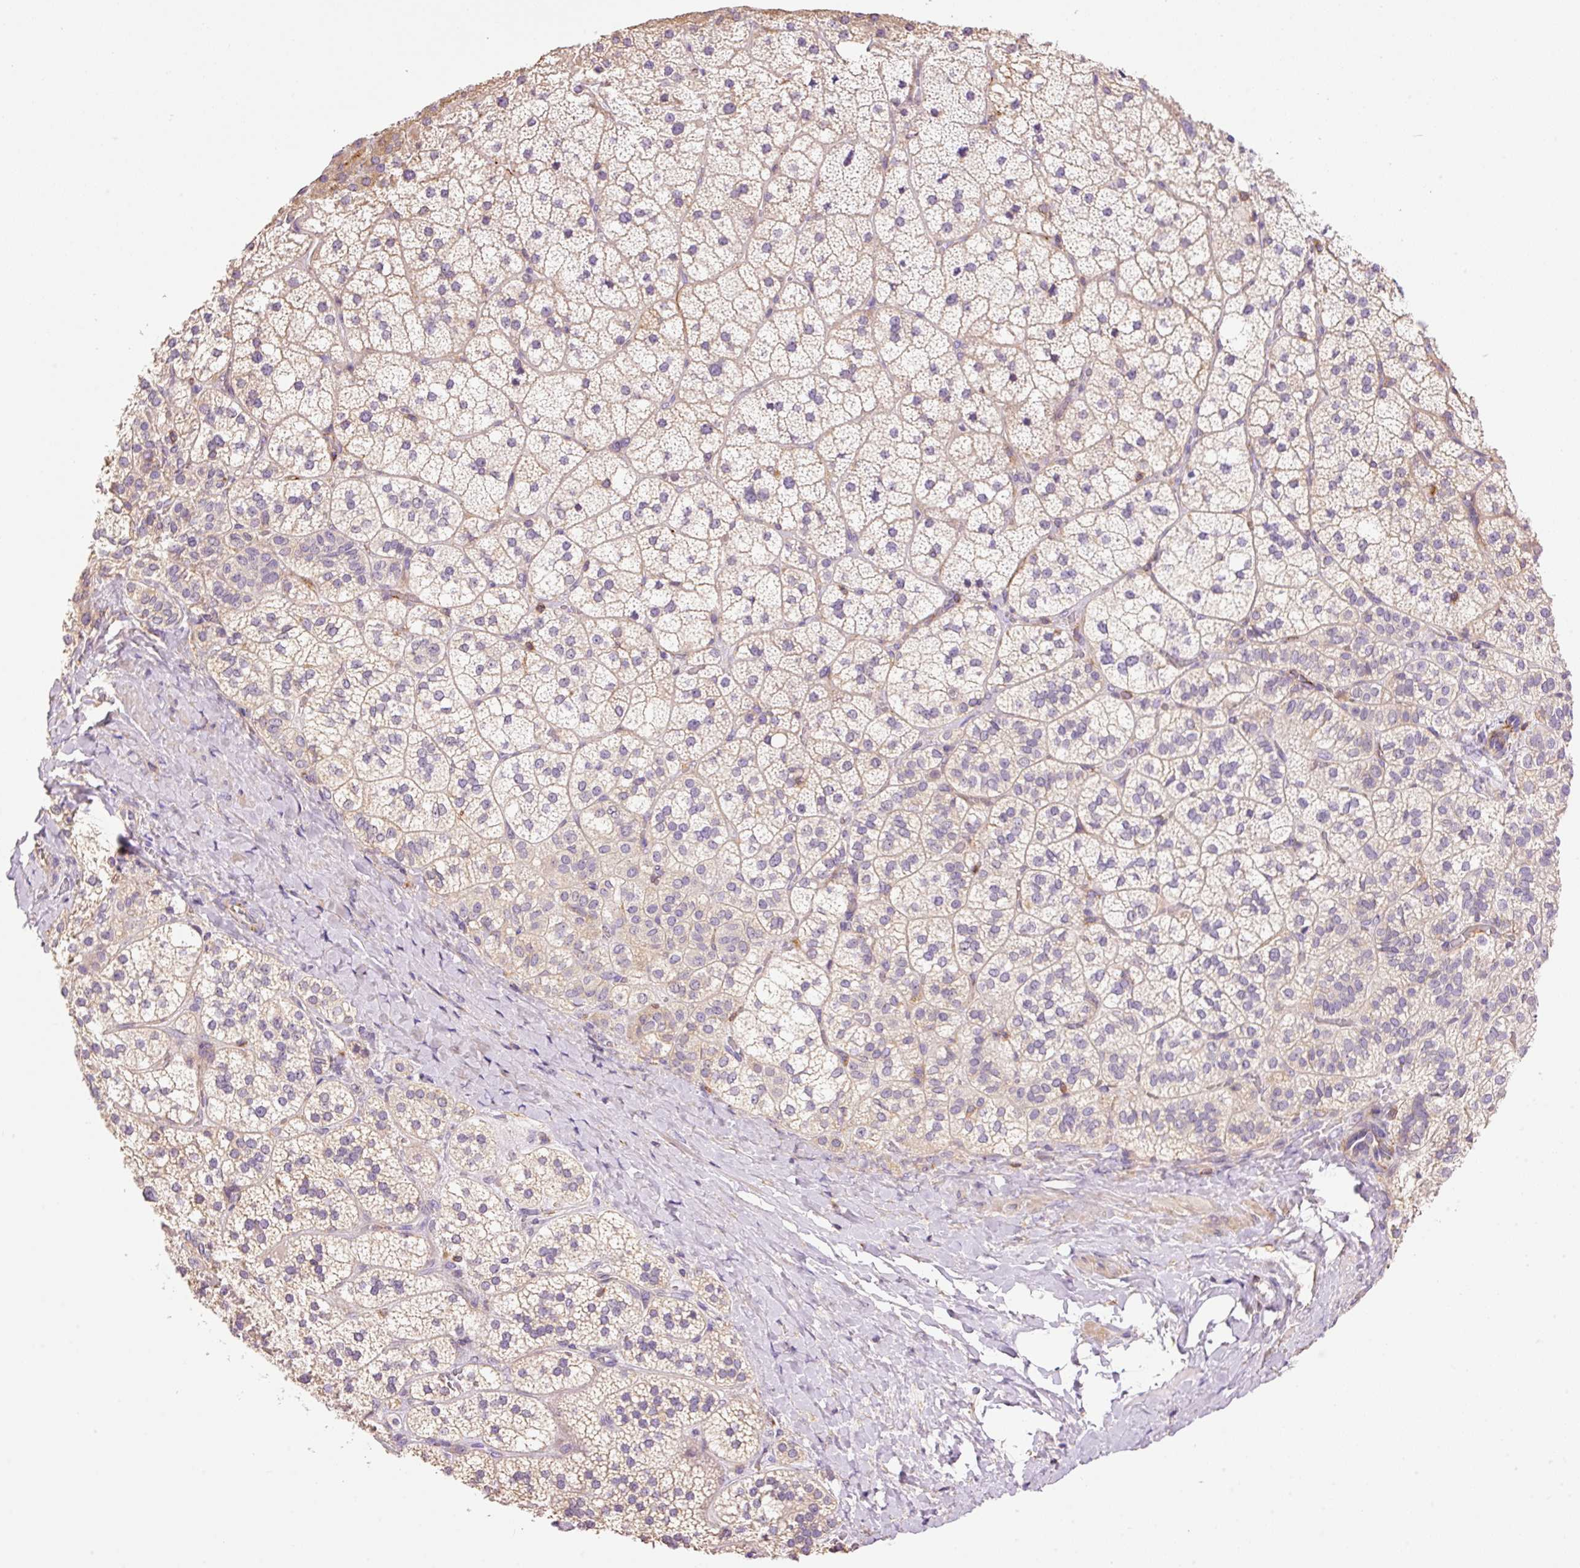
{"staining": {"intensity": "weak", "quantity": "25%-75%", "location": "cytoplasmic/membranous"}, "tissue": "adrenal gland", "cell_type": "Glandular cells", "image_type": "normal", "snomed": [{"axis": "morphology", "description": "Normal tissue, NOS"}, {"axis": "topography", "description": "Adrenal gland"}], "caption": "Adrenal gland stained with a brown dye displays weak cytoplasmic/membranous positive expression in approximately 25%-75% of glandular cells.", "gene": "DOK6", "patient": {"sex": "male", "age": 53}}